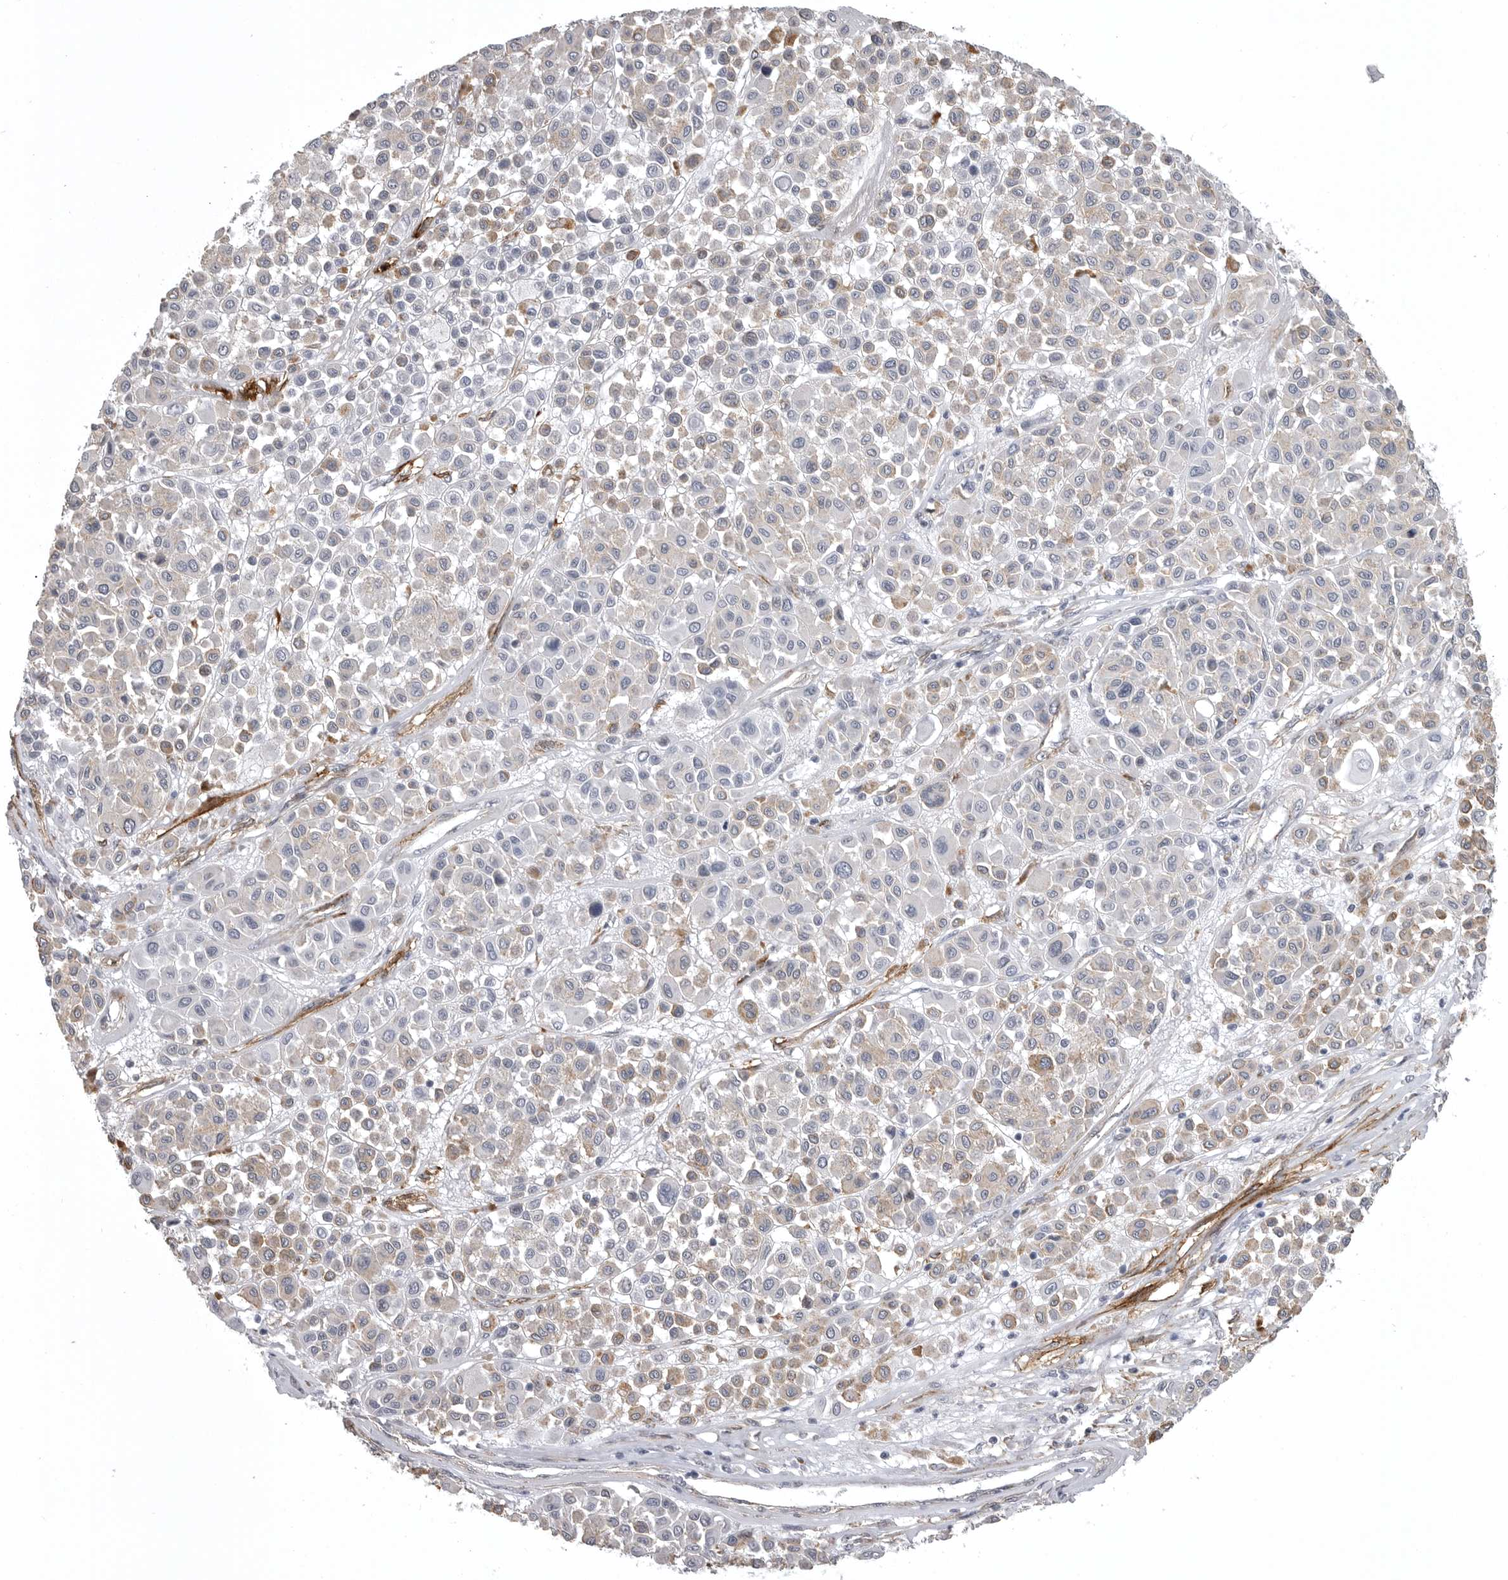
{"staining": {"intensity": "weak", "quantity": "25%-75%", "location": "cytoplasmic/membranous"}, "tissue": "melanoma", "cell_type": "Tumor cells", "image_type": "cancer", "snomed": [{"axis": "morphology", "description": "Malignant melanoma, Metastatic site"}, {"axis": "topography", "description": "Soft tissue"}], "caption": "Immunohistochemical staining of human melanoma exhibits weak cytoplasmic/membranous protein expression in approximately 25%-75% of tumor cells. Using DAB (3,3'-diaminobenzidine) (brown) and hematoxylin (blue) stains, captured at high magnification using brightfield microscopy.", "gene": "AOC3", "patient": {"sex": "male", "age": 41}}